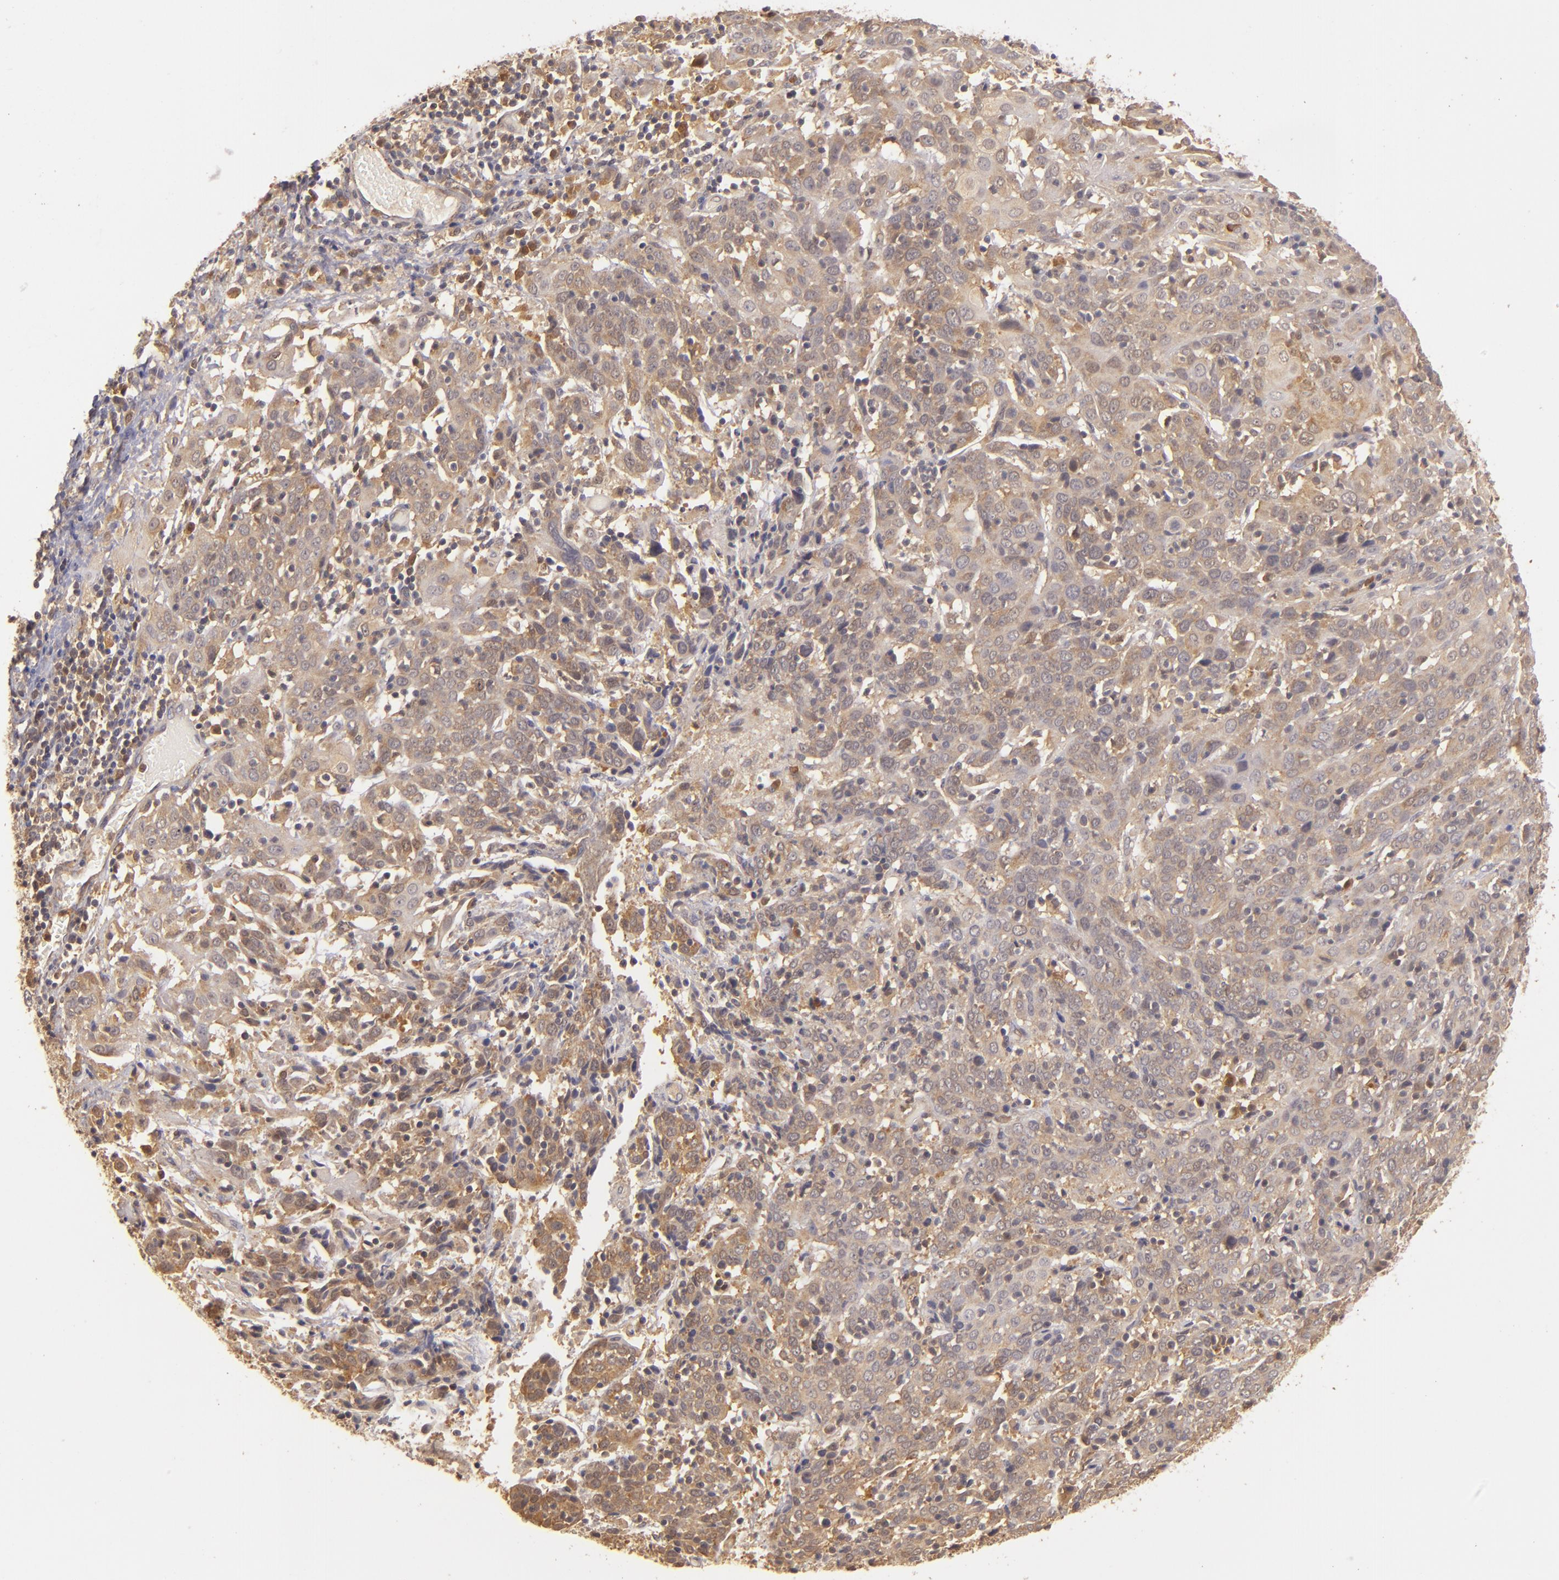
{"staining": {"intensity": "moderate", "quantity": ">75%", "location": "cytoplasmic/membranous"}, "tissue": "cervical cancer", "cell_type": "Tumor cells", "image_type": "cancer", "snomed": [{"axis": "morphology", "description": "Normal tissue, NOS"}, {"axis": "morphology", "description": "Squamous cell carcinoma, NOS"}, {"axis": "topography", "description": "Cervix"}], "caption": "An immunohistochemistry photomicrograph of neoplastic tissue is shown. Protein staining in brown labels moderate cytoplasmic/membranous positivity in squamous cell carcinoma (cervical) within tumor cells.", "gene": "PRKCD", "patient": {"sex": "female", "age": 67}}